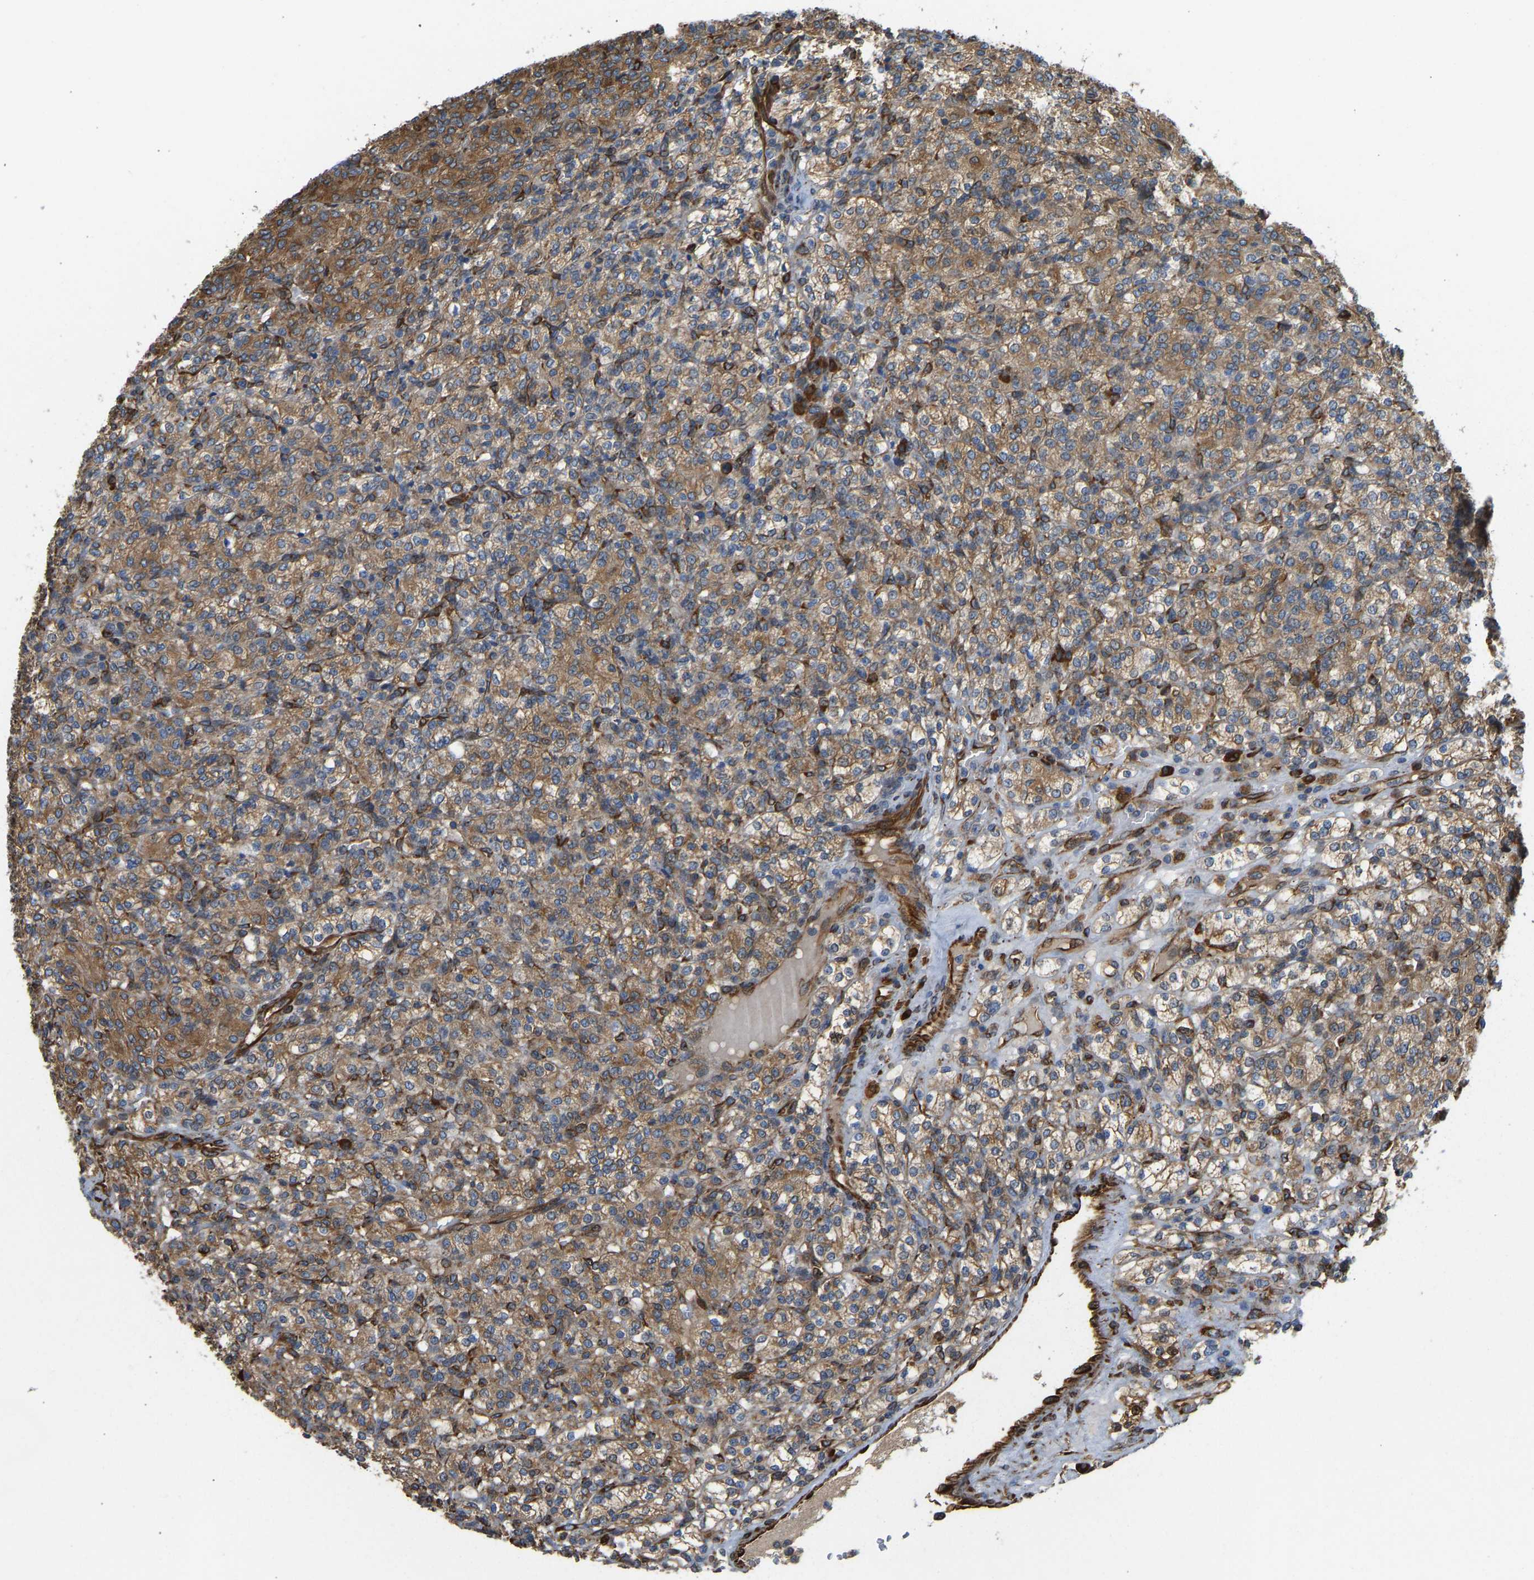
{"staining": {"intensity": "moderate", "quantity": ">75%", "location": "cytoplasmic/membranous"}, "tissue": "renal cancer", "cell_type": "Tumor cells", "image_type": "cancer", "snomed": [{"axis": "morphology", "description": "Adenocarcinoma, NOS"}, {"axis": "topography", "description": "Kidney"}], "caption": "High-magnification brightfield microscopy of renal adenocarcinoma stained with DAB (3,3'-diaminobenzidine) (brown) and counterstained with hematoxylin (blue). tumor cells exhibit moderate cytoplasmic/membranous expression is identified in approximately>75% of cells. The staining was performed using DAB, with brown indicating positive protein expression. Nuclei are stained blue with hematoxylin.", "gene": "BEX3", "patient": {"sex": "male", "age": 77}}